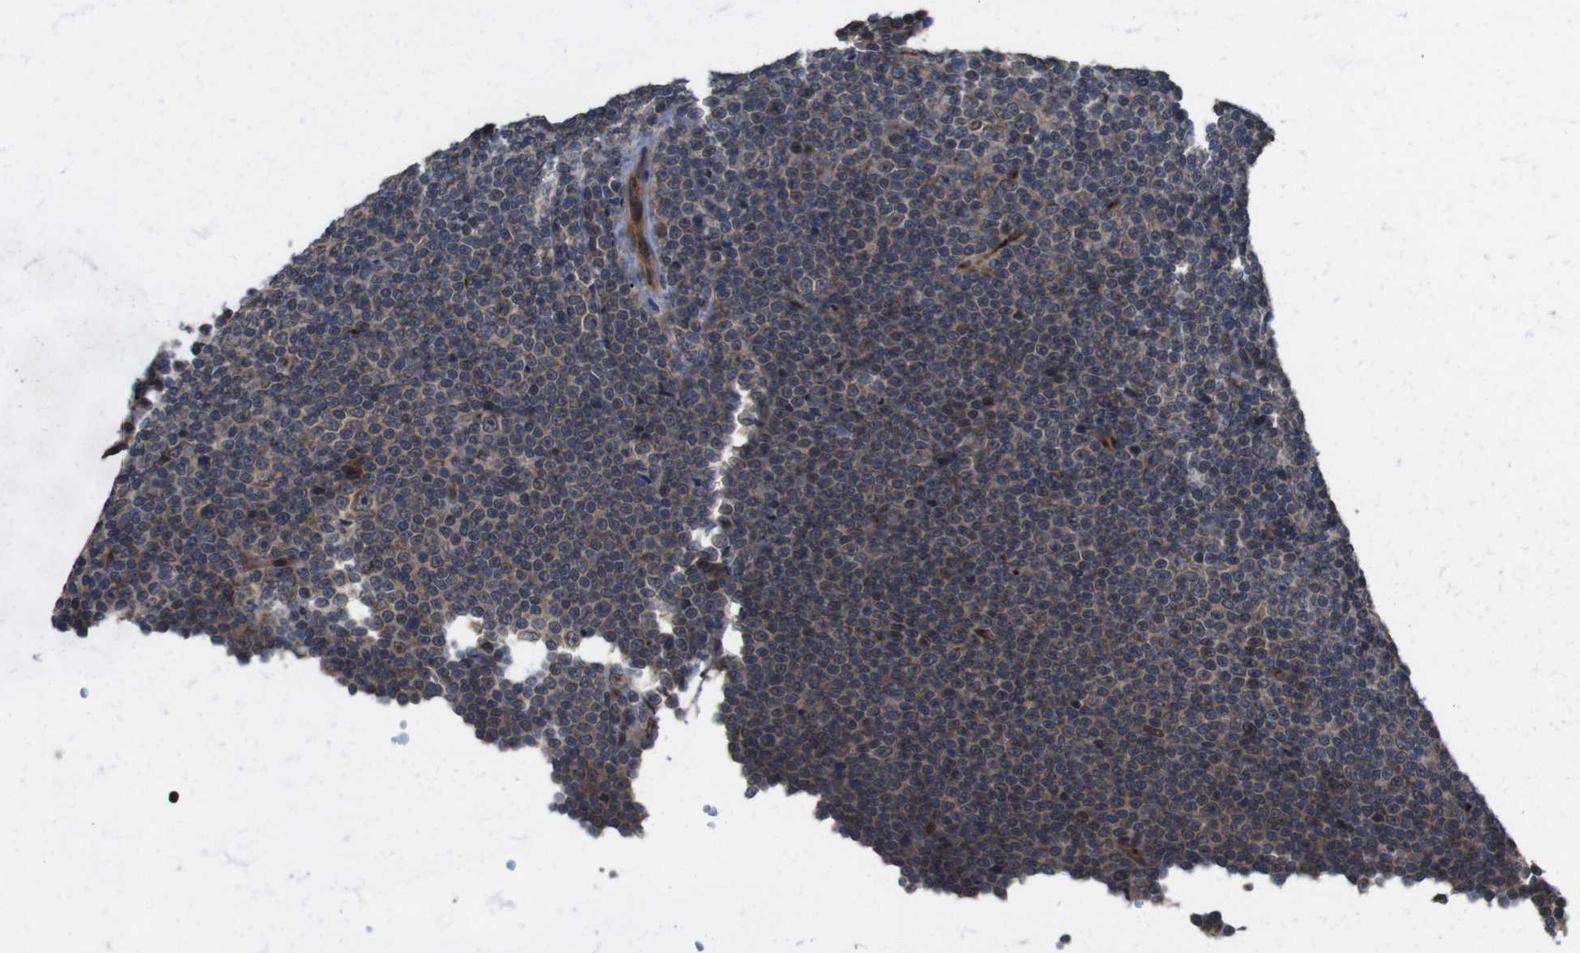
{"staining": {"intensity": "weak", "quantity": "25%-75%", "location": "cytoplasmic/membranous"}, "tissue": "lymphoma", "cell_type": "Tumor cells", "image_type": "cancer", "snomed": [{"axis": "morphology", "description": "Malignant lymphoma, non-Hodgkin's type, Low grade"}, {"axis": "topography", "description": "Lymph node"}], "caption": "Brown immunohistochemical staining in low-grade malignant lymphoma, non-Hodgkin's type demonstrates weak cytoplasmic/membranous staining in about 25%-75% of tumor cells. Nuclei are stained in blue.", "gene": "EFCAB14", "patient": {"sex": "female", "age": 67}}